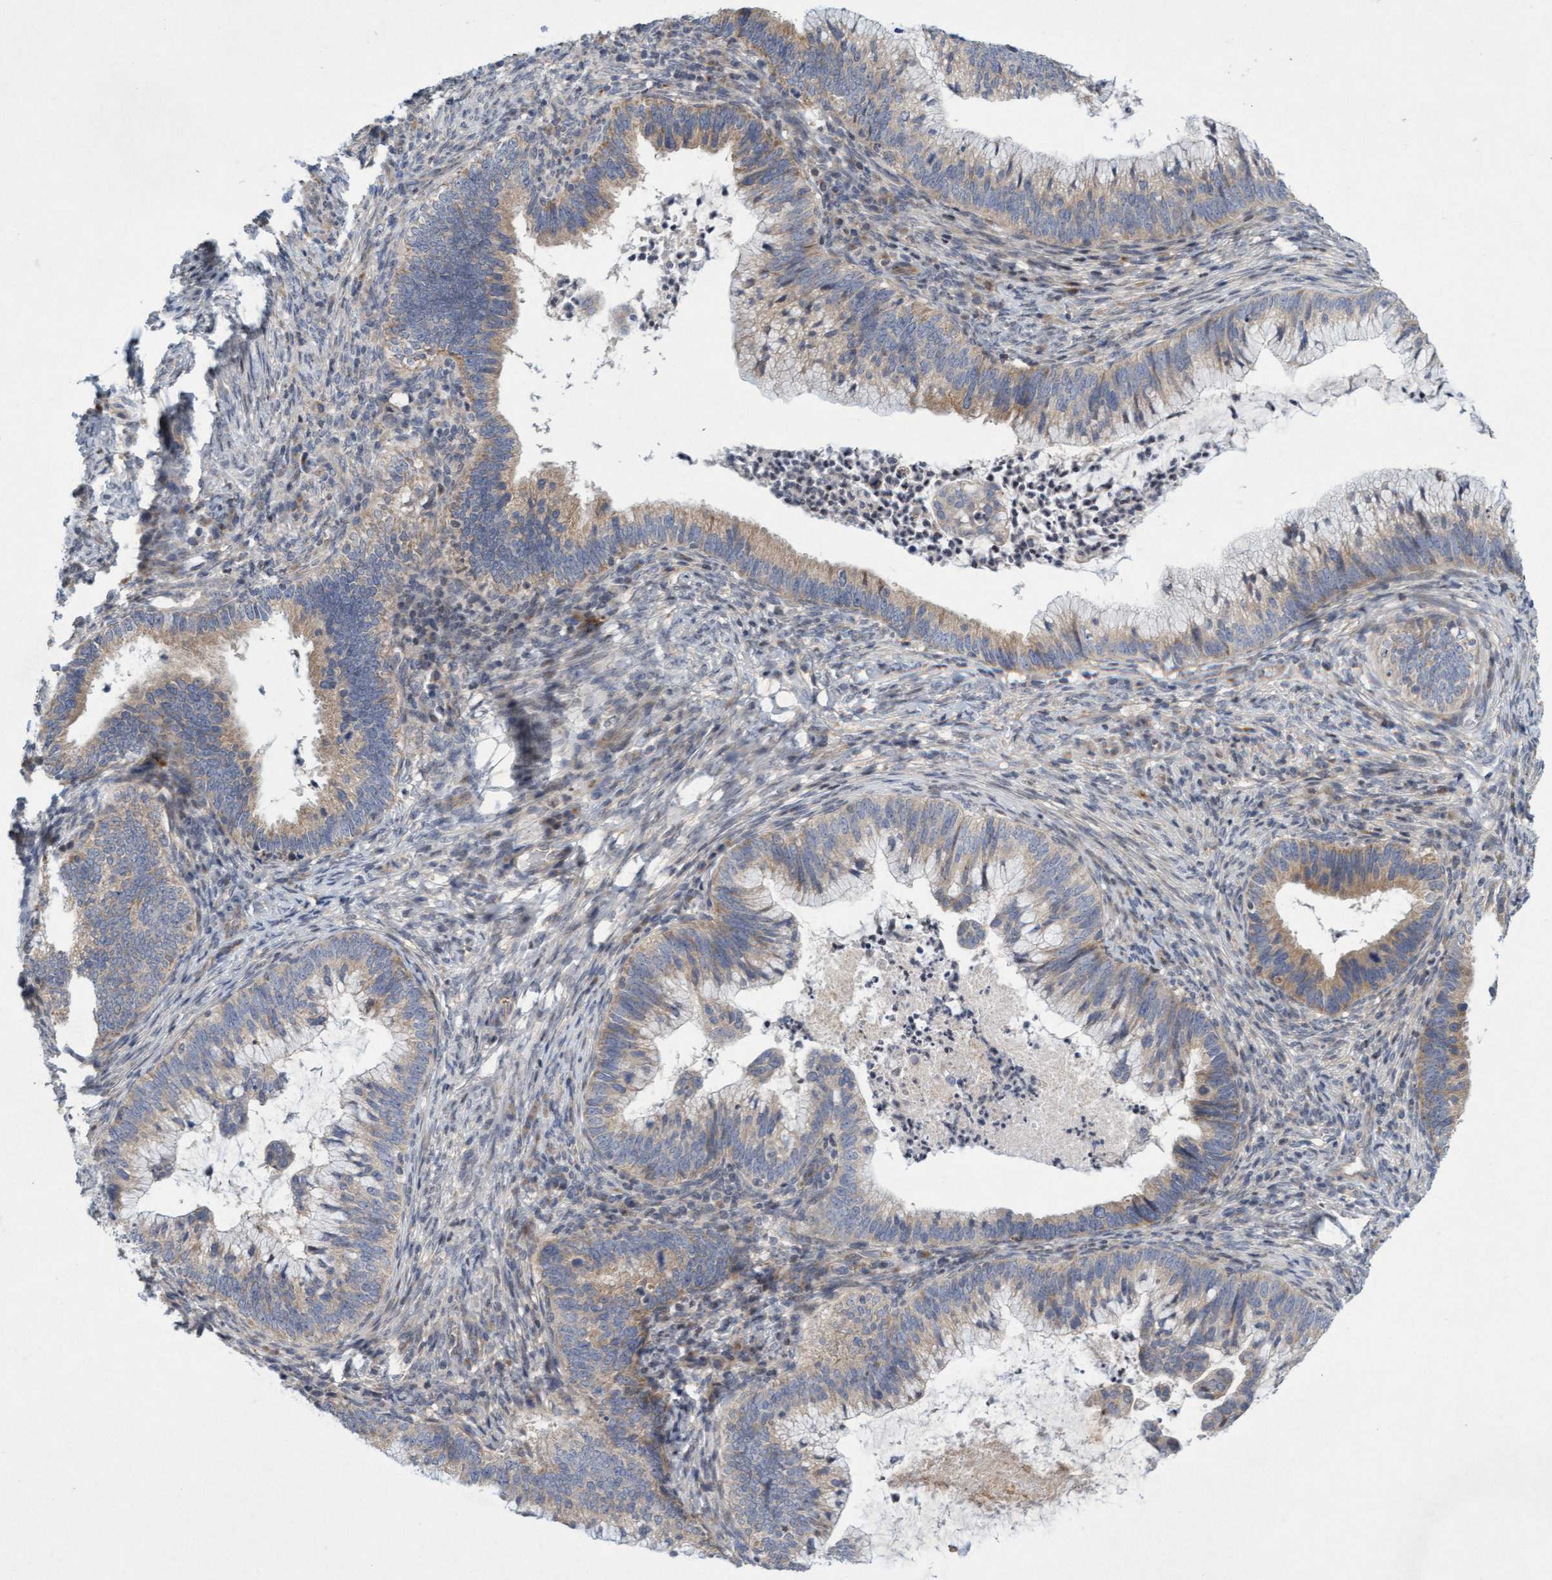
{"staining": {"intensity": "weak", "quantity": ">75%", "location": "cytoplasmic/membranous"}, "tissue": "cervical cancer", "cell_type": "Tumor cells", "image_type": "cancer", "snomed": [{"axis": "morphology", "description": "Adenocarcinoma, NOS"}, {"axis": "topography", "description": "Cervix"}], "caption": "There is low levels of weak cytoplasmic/membranous staining in tumor cells of adenocarcinoma (cervical), as demonstrated by immunohistochemical staining (brown color).", "gene": "DDHD2", "patient": {"sex": "female", "age": 36}}